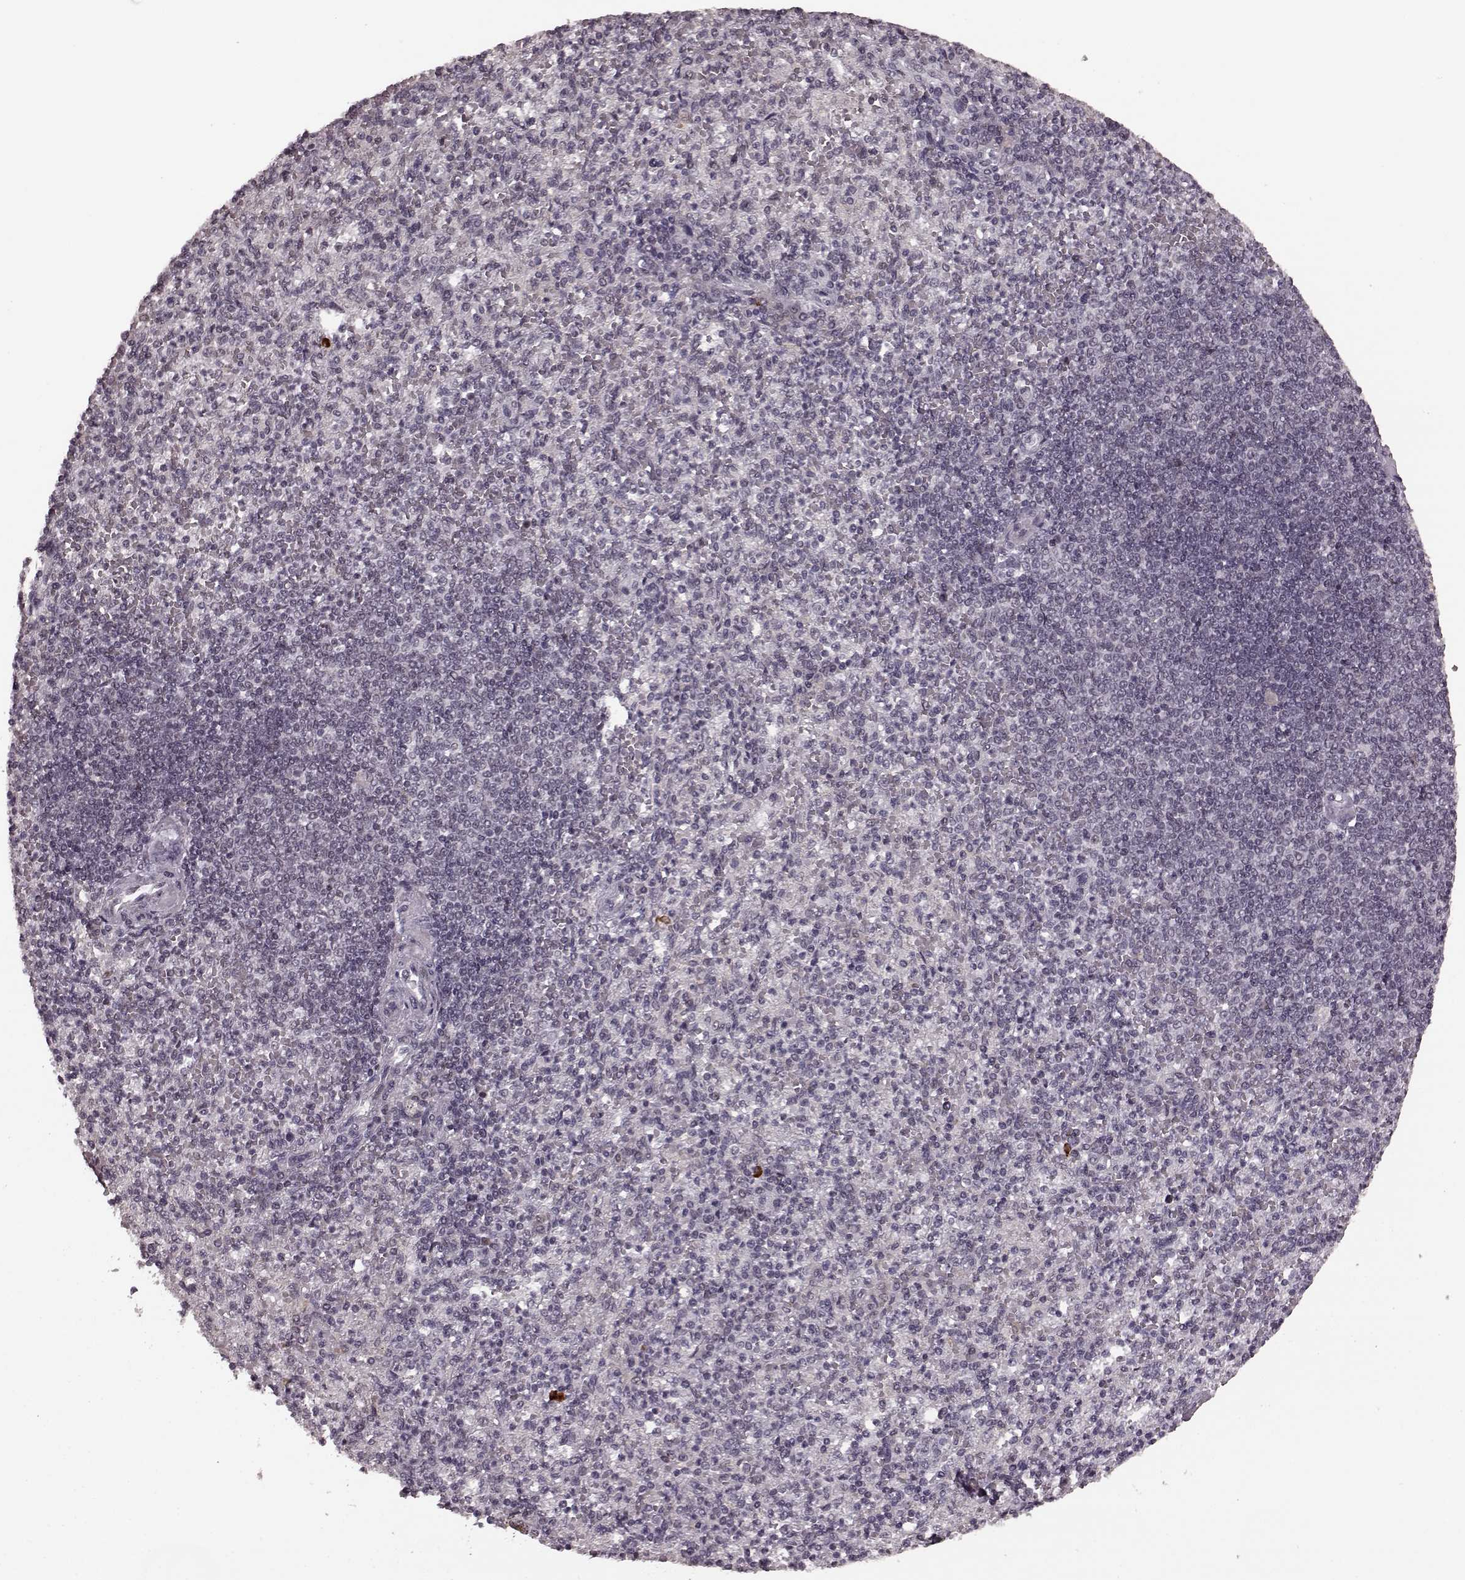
{"staining": {"intensity": "strong", "quantity": "<25%", "location": "cytoplasmic/membranous"}, "tissue": "spleen", "cell_type": "Cells in red pulp", "image_type": "normal", "snomed": [{"axis": "morphology", "description": "Normal tissue, NOS"}, {"axis": "topography", "description": "Spleen"}], "caption": "IHC micrograph of normal spleen stained for a protein (brown), which exhibits medium levels of strong cytoplasmic/membranous staining in approximately <25% of cells in red pulp.", "gene": "PLCB4", "patient": {"sex": "female", "age": 74}}